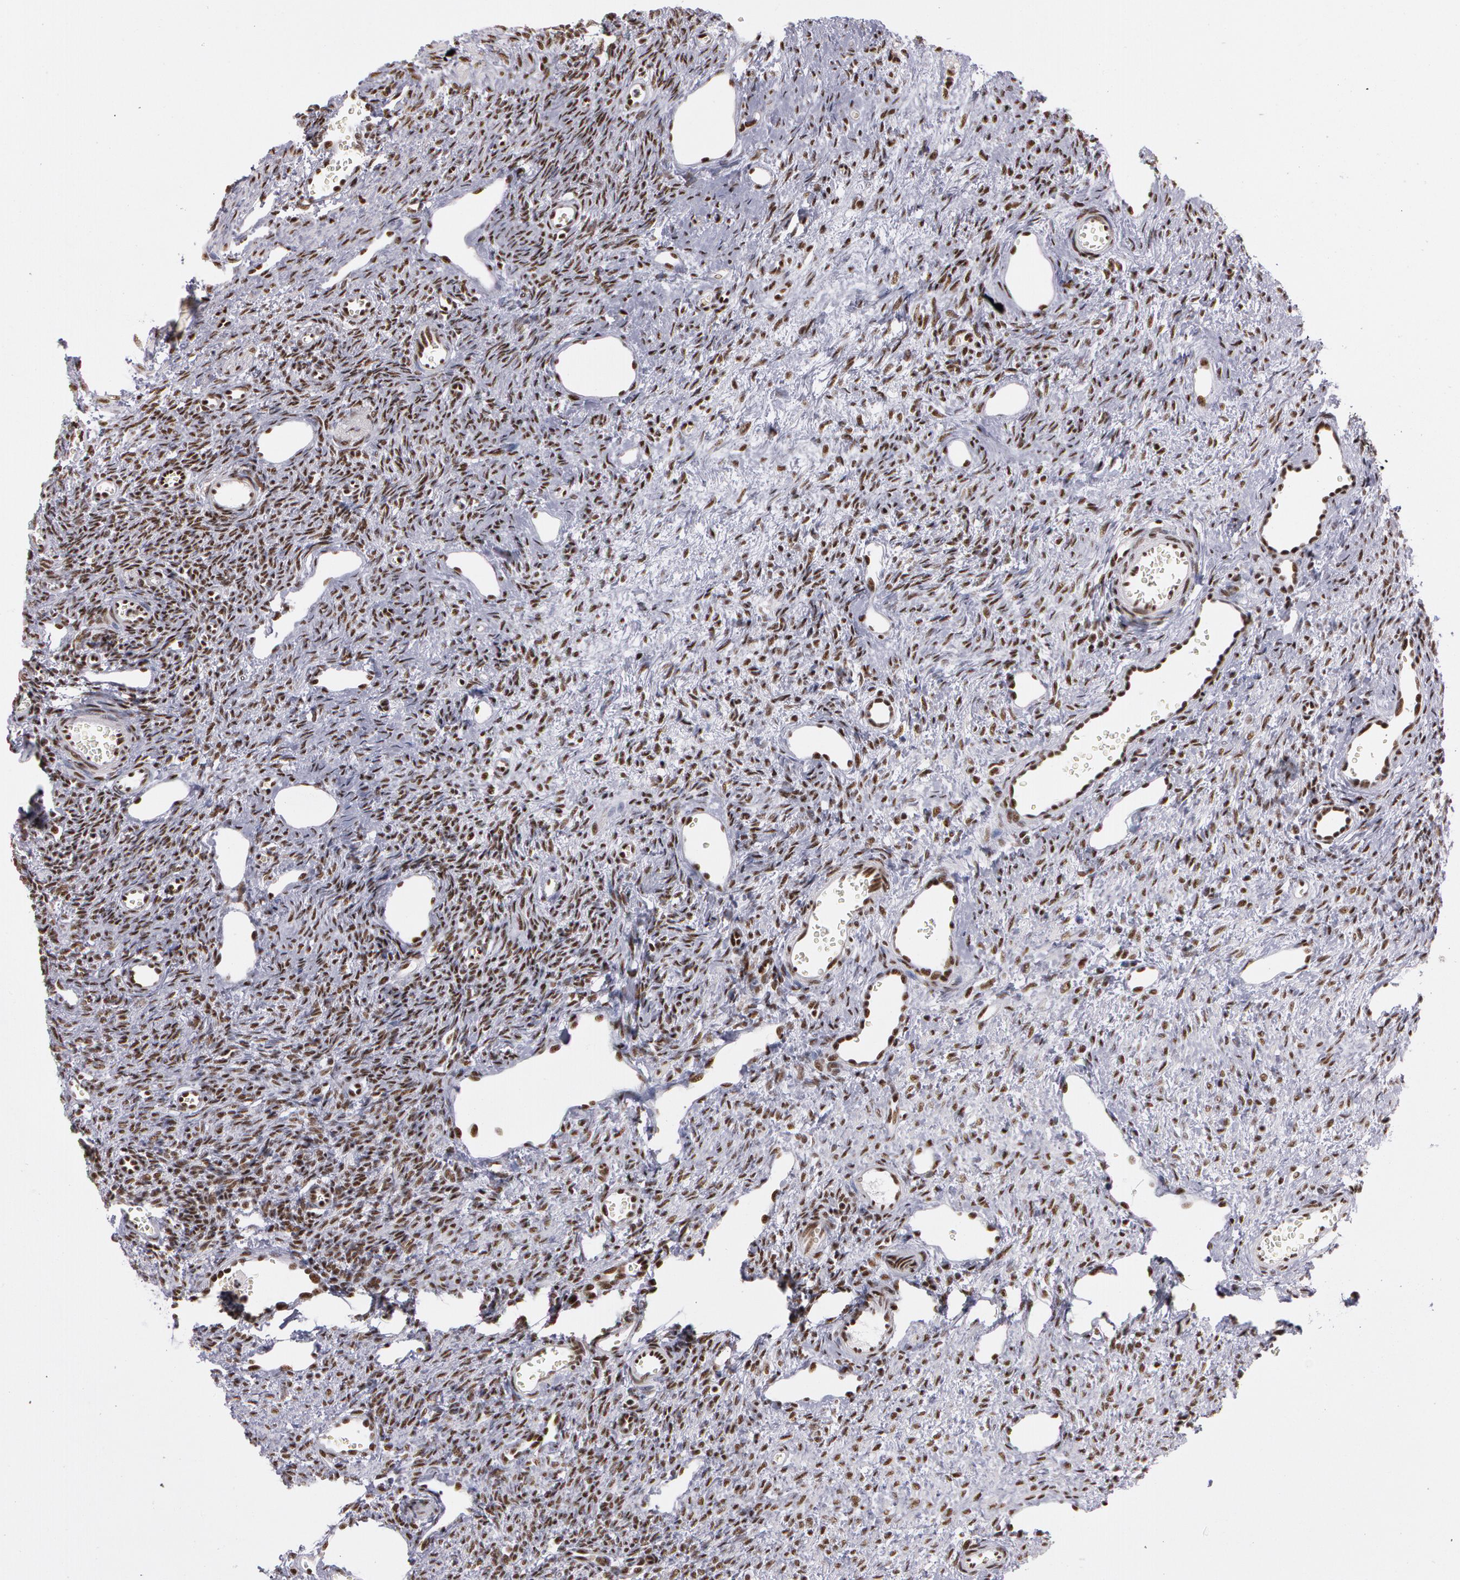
{"staining": {"intensity": "strong", "quantity": ">75%", "location": "nuclear"}, "tissue": "ovary", "cell_type": "Follicle cells", "image_type": "normal", "snomed": [{"axis": "morphology", "description": "Normal tissue, NOS"}, {"axis": "topography", "description": "Ovary"}], "caption": "This micrograph exhibits immunohistochemistry staining of normal ovary, with high strong nuclear expression in about >75% of follicle cells.", "gene": "PNN", "patient": {"sex": "female", "age": 33}}